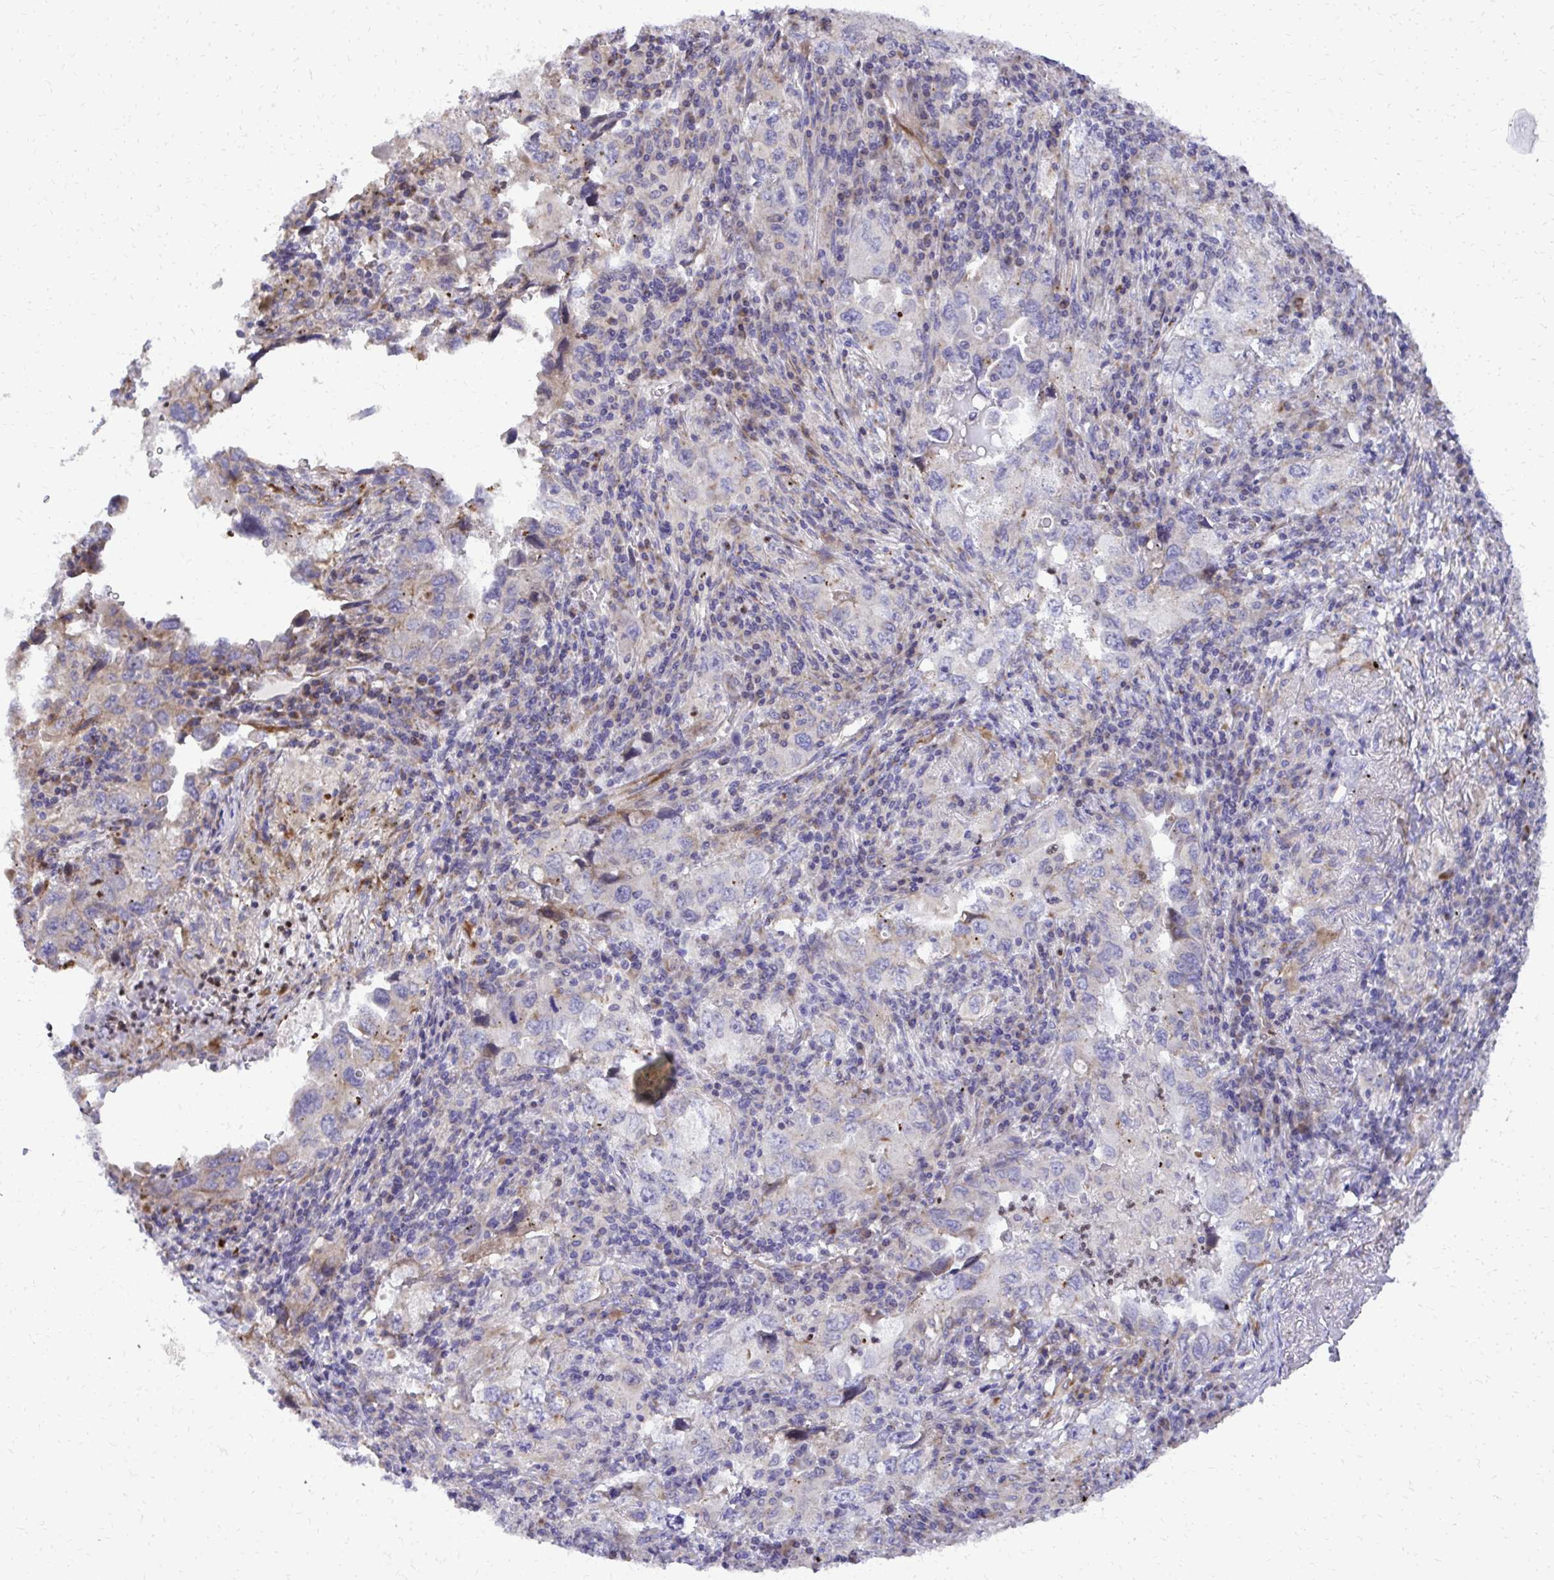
{"staining": {"intensity": "negative", "quantity": "none", "location": "none"}, "tissue": "lung cancer", "cell_type": "Tumor cells", "image_type": "cancer", "snomed": [{"axis": "morphology", "description": "Adenocarcinoma, NOS"}, {"axis": "topography", "description": "Lung"}], "caption": "IHC image of neoplastic tissue: human lung cancer (adenocarcinoma) stained with DAB reveals no significant protein expression in tumor cells.", "gene": "ABCC3", "patient": {"sex": "female", "age": 57}}